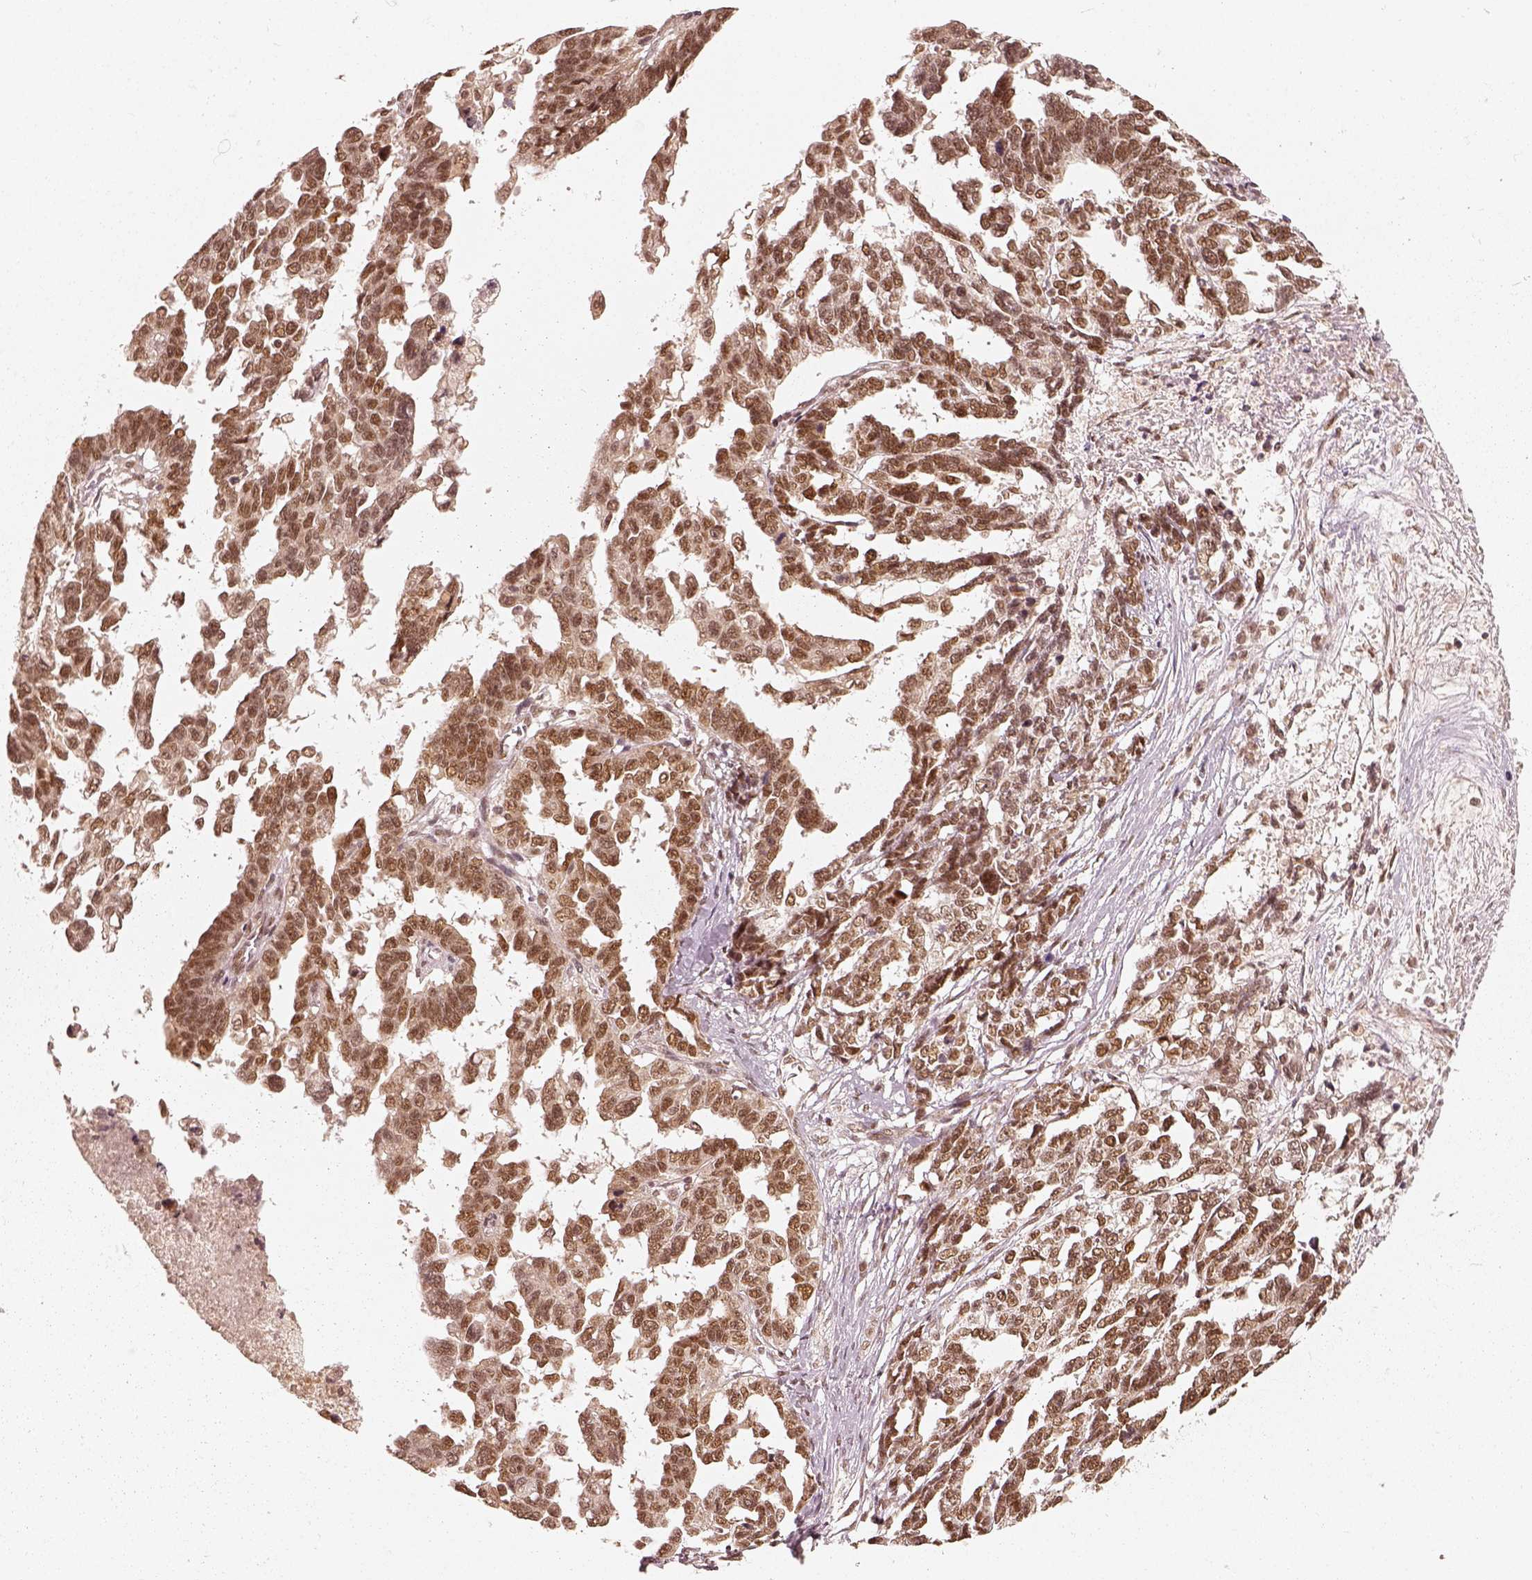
{"staining": {"intensity": "strong", "quantity": ">75%", "location": "nuclear"}, "tissue": "ovarian cancer", "cell_type": "Tumor cells", "image_type": "cancer", "snomed": [{"axis": "morphology", "description": "Cystadenocarcinoma, serous, NOS"}, {"axis": "topography", "description": "Ovary"}], "caption": "Immunohistochemical staining of human ovarian cancer demonstrates strong nuclear protein positivity in approximately >75% of tumor cells.", "gene": "GMEB2", "patient": {"sex": "female", "age": 69}}